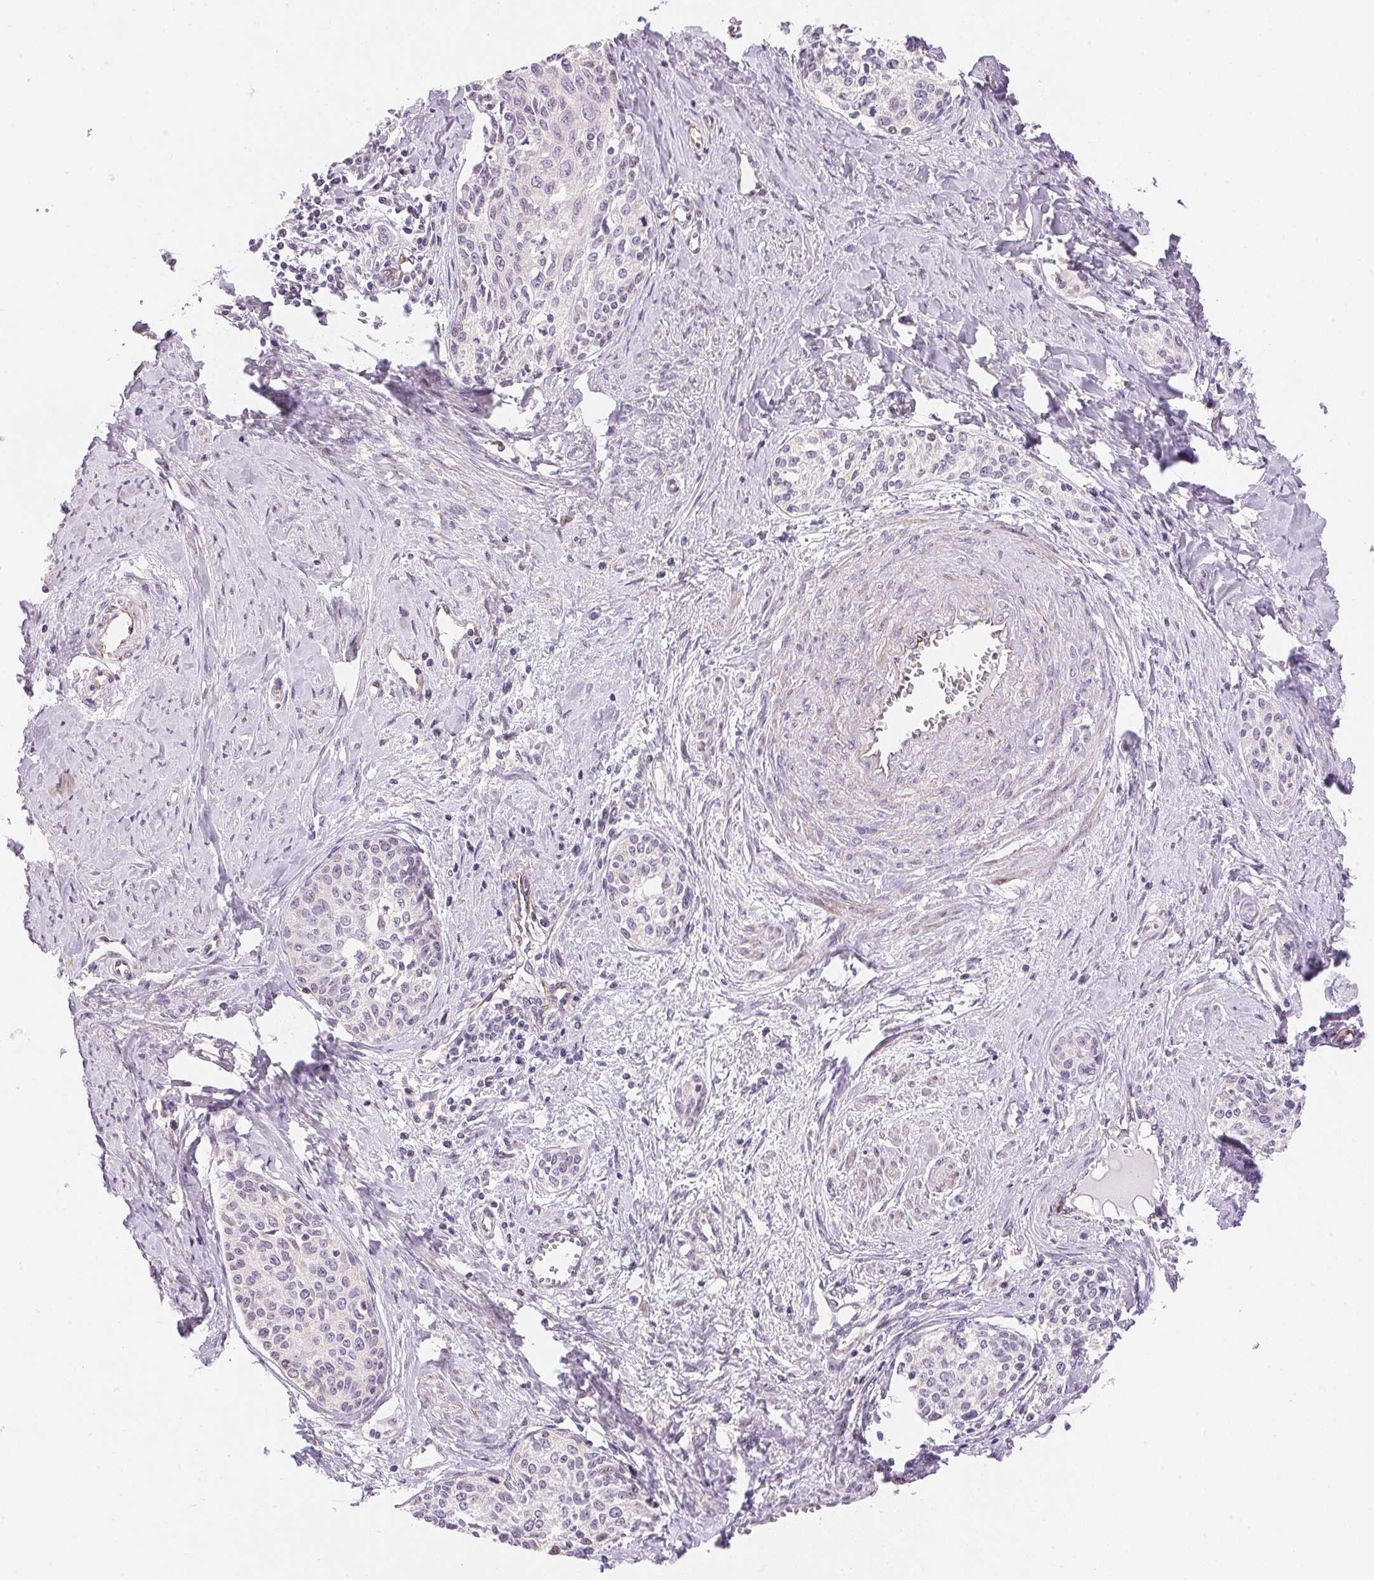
{"staining": {"intensity": "negative", "quantity": "none", "location": "none"}, "tissue": "cervical cancer", "cell_type": "Tumor cells", "image_type": "cancer", "snomed": [{"axis": "morphology", "description": "Squamous cell carcinoma, NOS"}, {"axis": "morphology", "description": "Adenocarcinoma, NOS"}, {"axis": "topography", "description": "Cervix"}], "caption": "The micrograph displays no staining of tumor cells in cervical cancer.", "gene": "GYG2", "patient": {"sex": "female", "age": 52}}